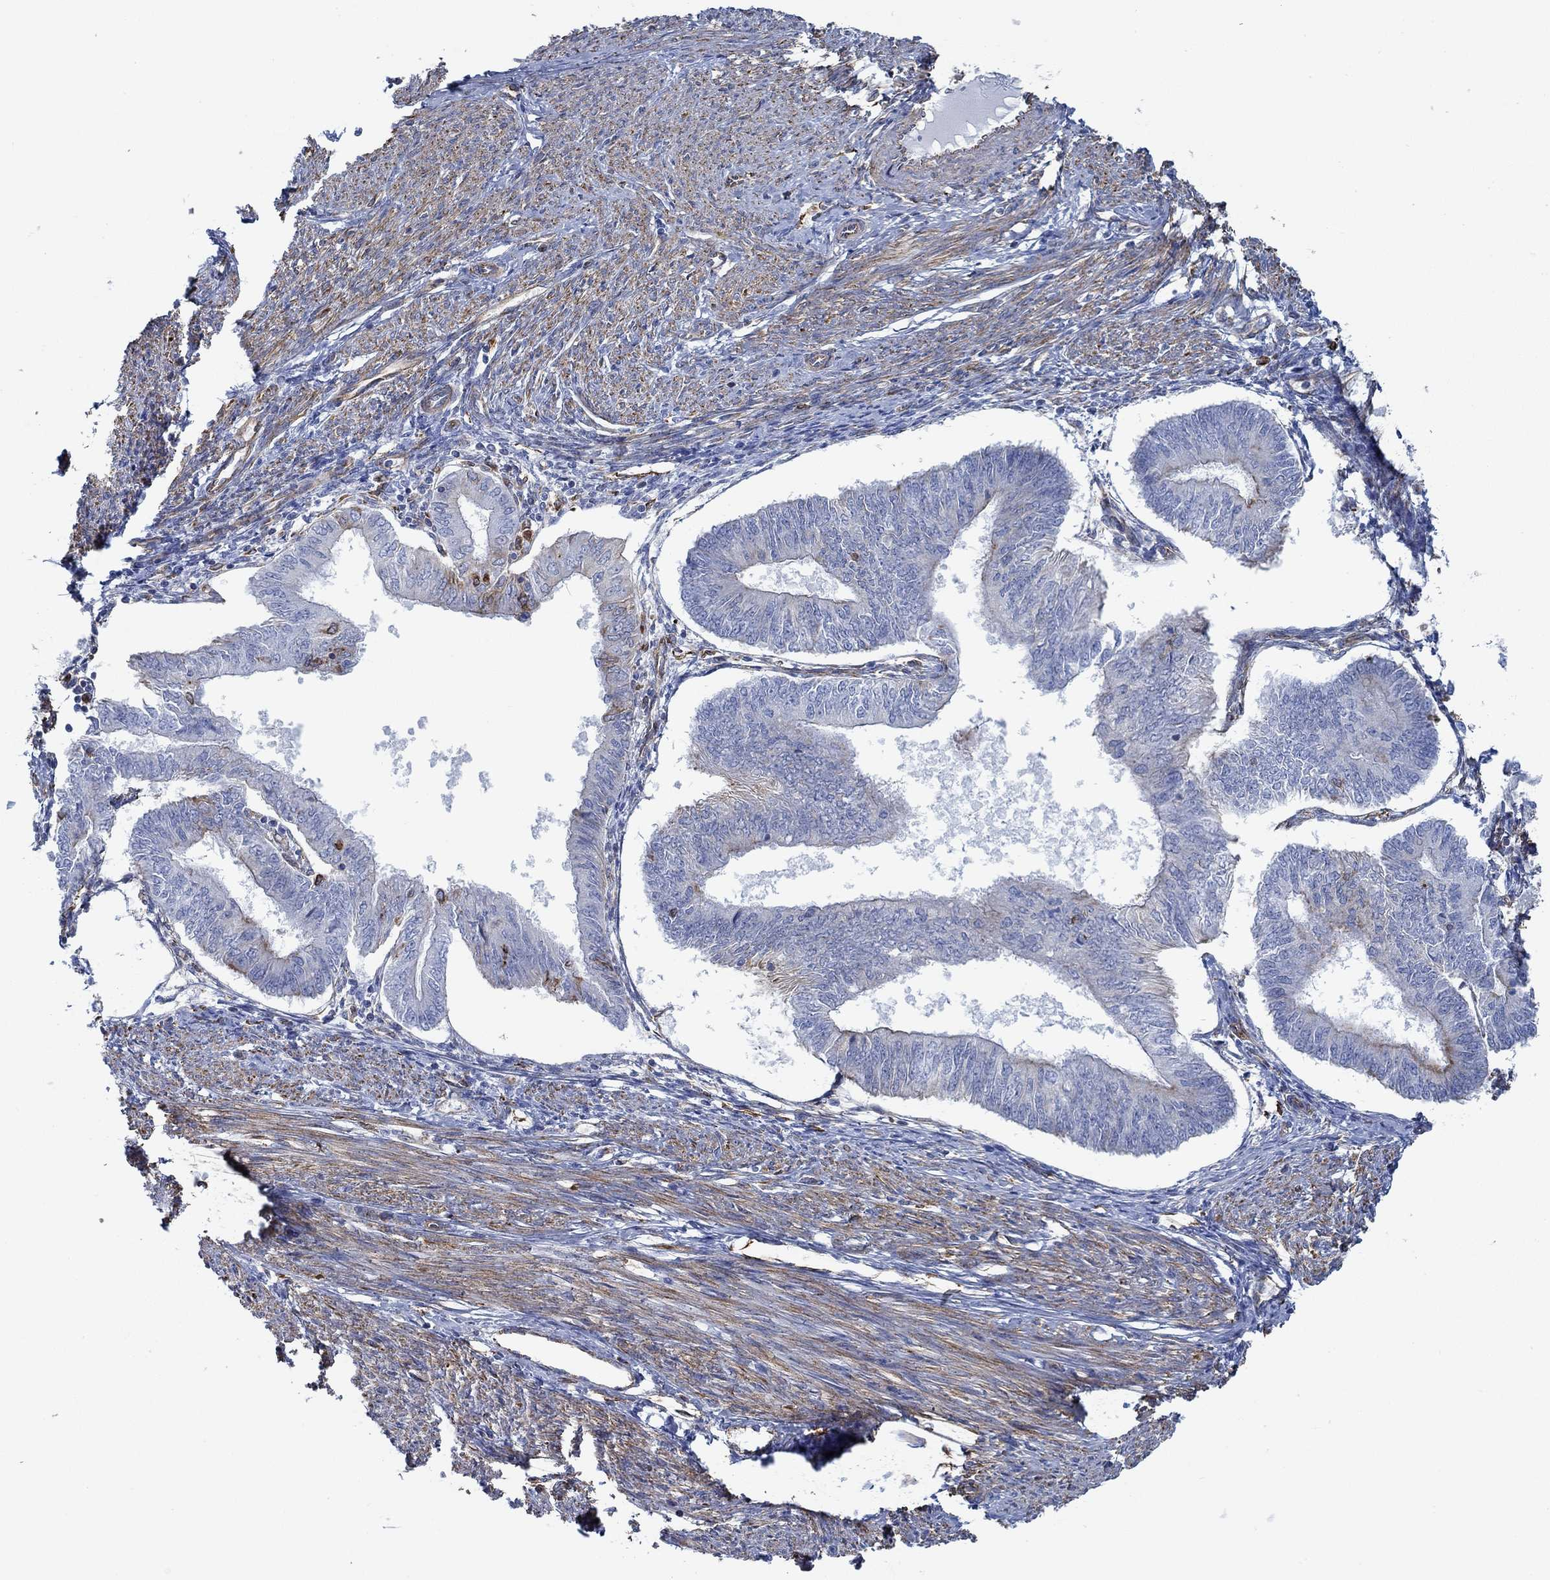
{"staining": {"intensity": "strong", "quantity": "<25%", "location": "cytoplasmic/membranous"}, "tissue": "endometrial cancer", "cell_type": "Tumor cells", "image_type": "cancer", "snomed": [{"axis": "morphology", "description": "Adenocarcinoma, NOS"}, {"axis": "topography", "description": "Endometrium"}], "caption": "Human endometrial cancer stained with a protein marker reveals strong staining in tumor cells.", "gene": "STC2", "patient": {"sex": "female", "age": 58}}